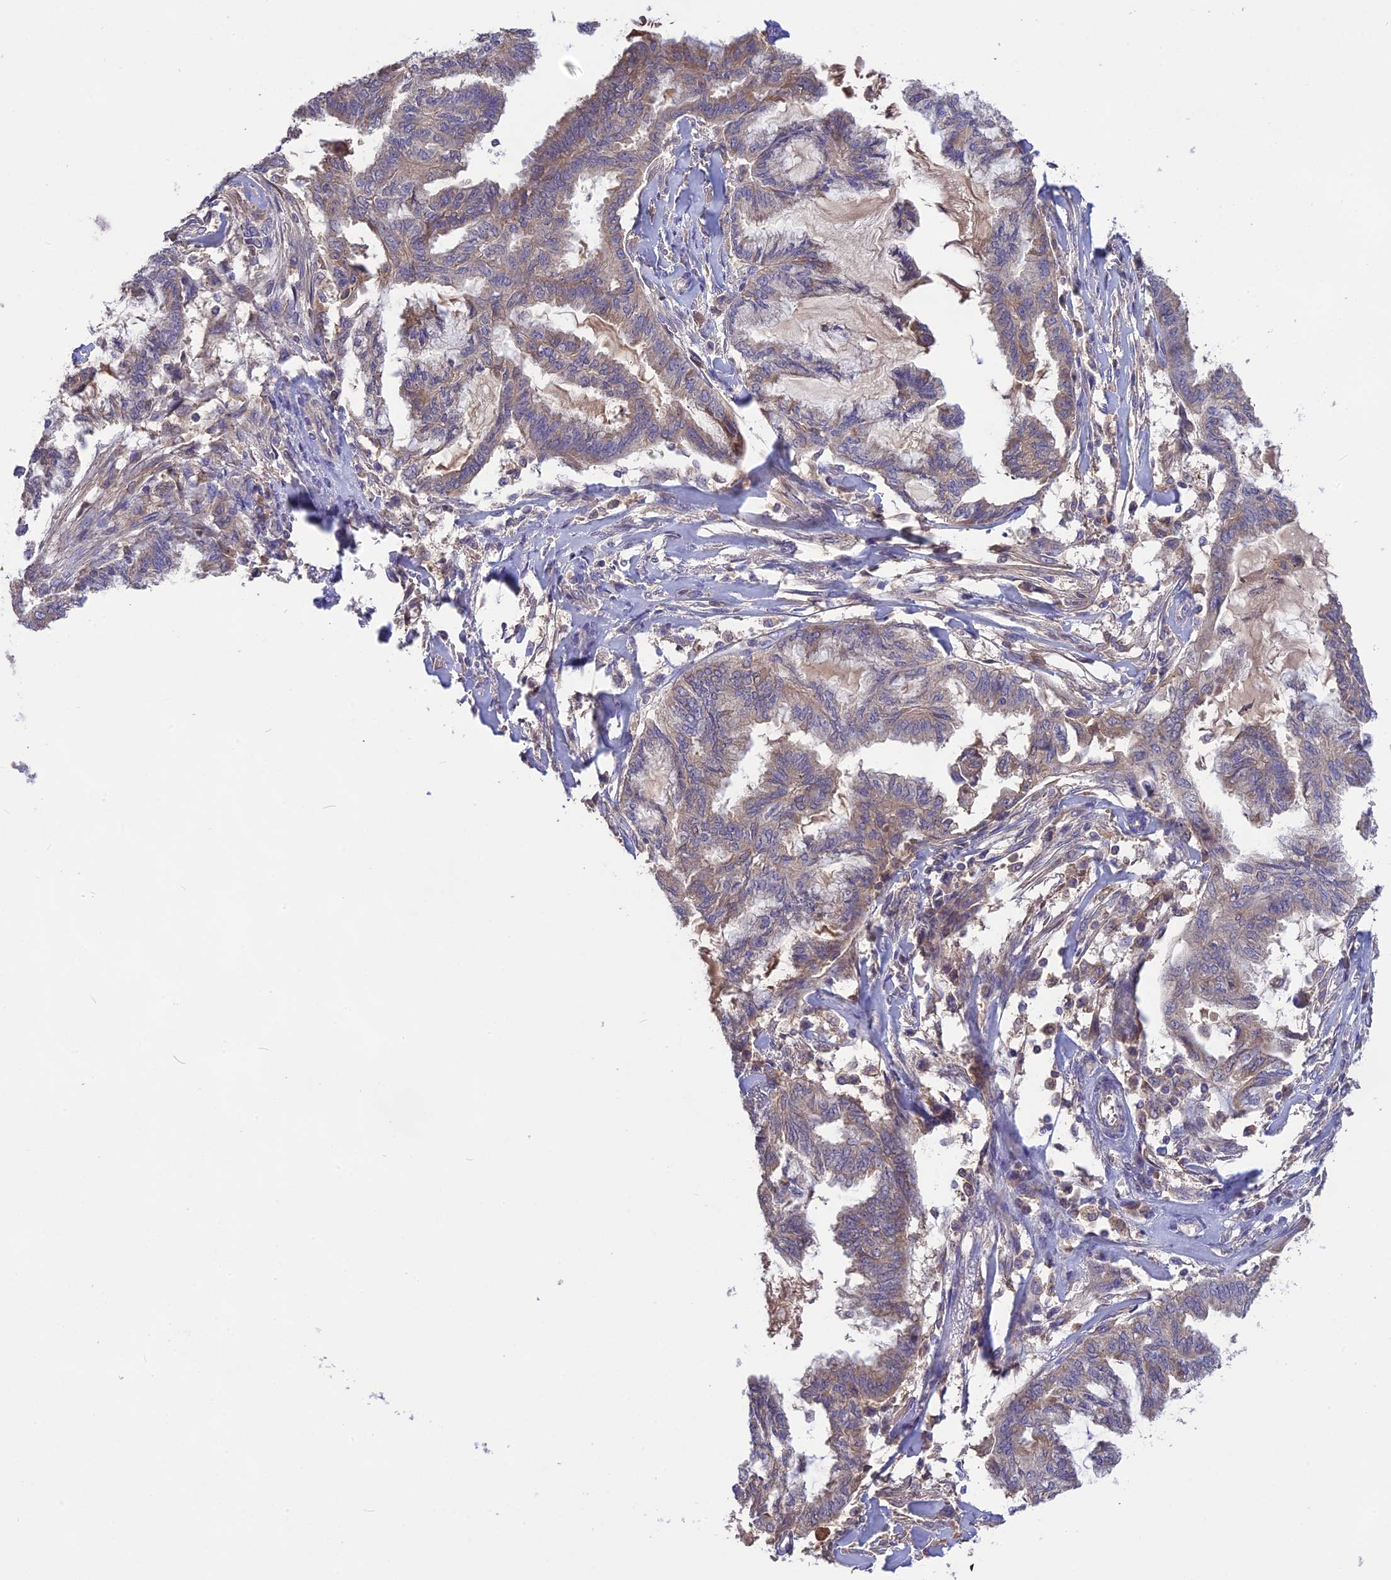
{"staining": {"intensity": "moderate", "quantity": "<25%", "location": "cytoplasmic/membranous"}, "tissue": "endometrial cancer", "cell_type": "Tumor cells", "image_type": "cancer", "snomed": [{"axis": "morphology", "description": "Adenocarcinoma, NOS"}, {"axis": "topography", "description": "Endometrium"}], "caption": "Immunohistochemistry staining of endometrial adenocarcinoma, which reveals low levels of moderate cytoplasmic/membranous positivity in about <25% of tumor cells indicating moderate cytoplasmic/membranous protein expression. The staining was performed using DAB (brown) for protein detection and nuclei were counterstained in hematoxylin (blue).", "gene": "NUDT8", "patient": {"sex": "female", "age": 86}}